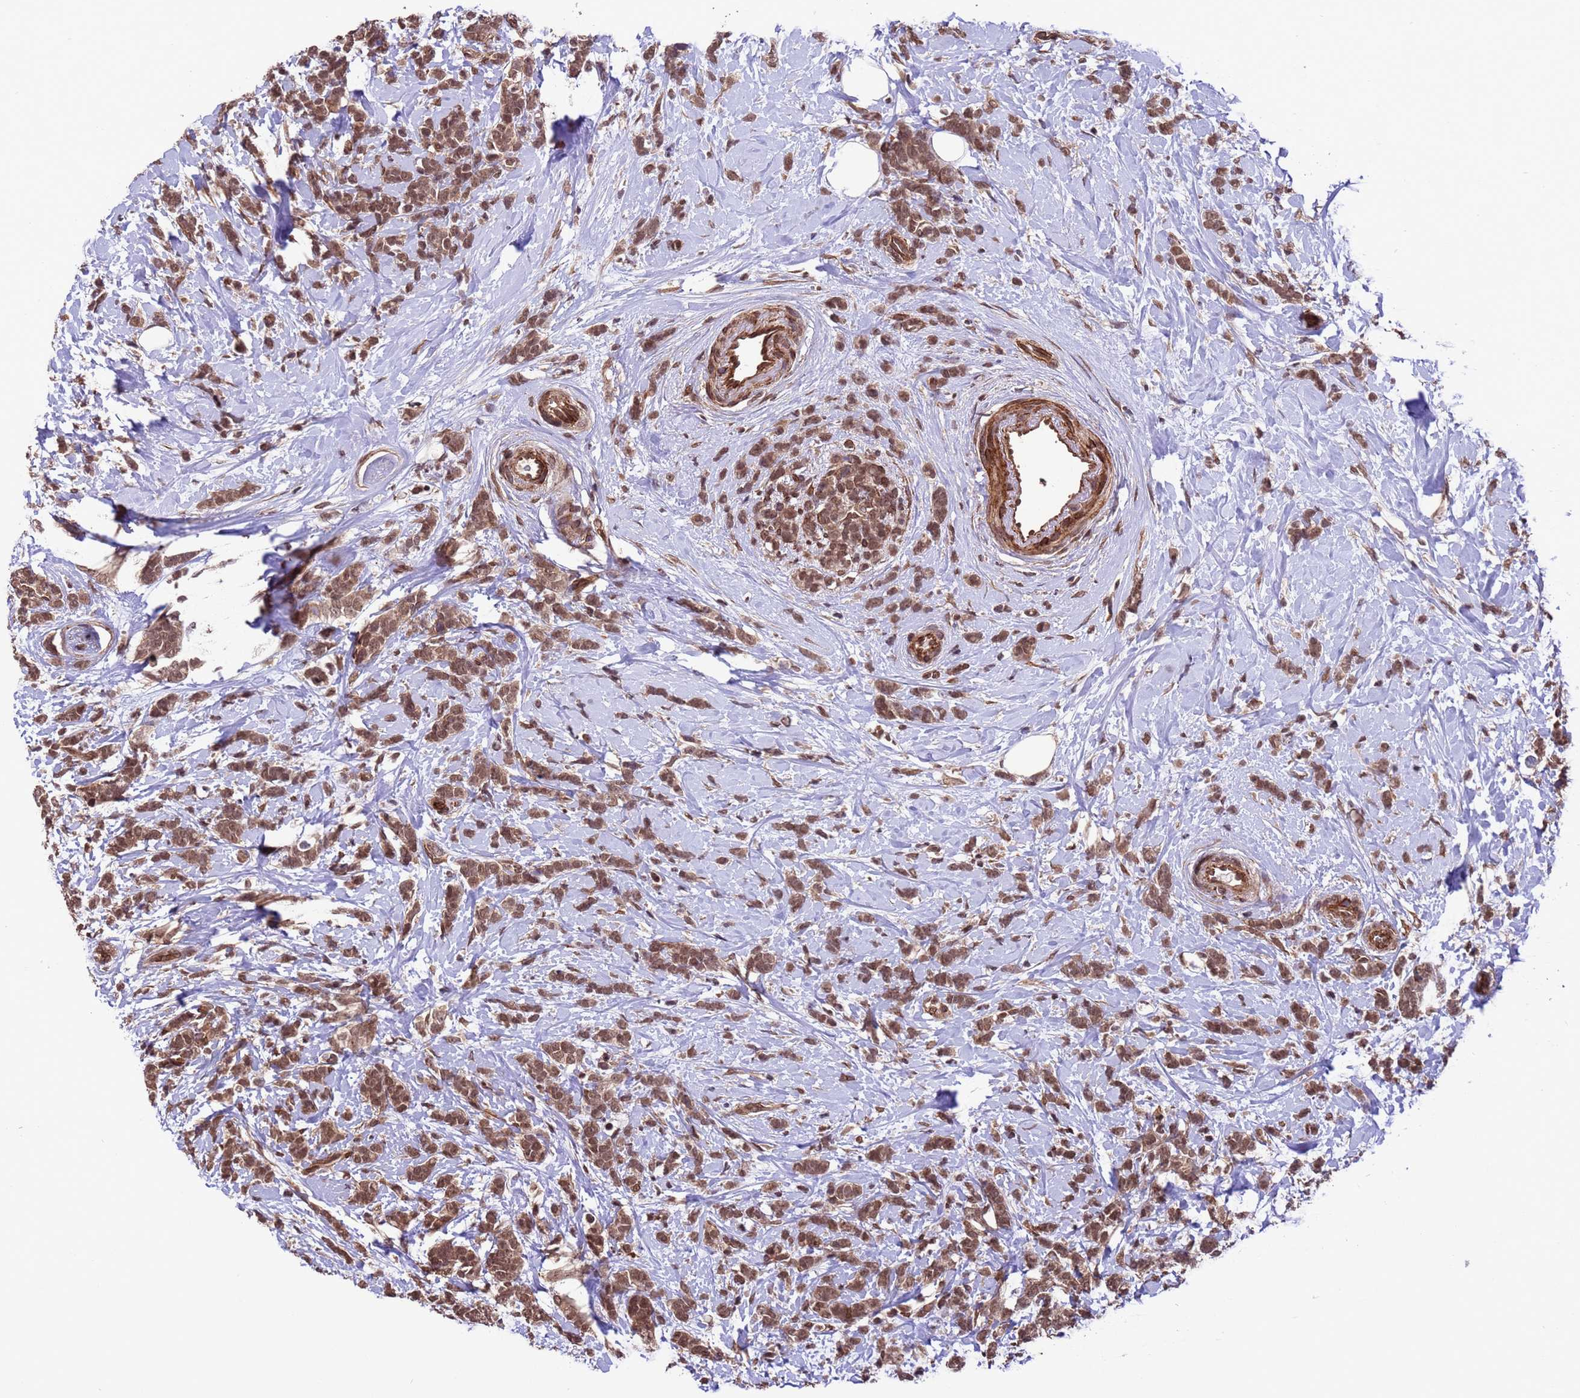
{"staining": {"intensity": "moderate", "quantity": ">75%", "location": "cytoplasmic/membranous,nuclear"}, "tissue": "breast cancer", "cell_type": "Tumor cells", "image_type": "cancer", "snomed": [{"axis": "morphology", "description": "Lobular carcinoma"}, {"axis": "topography", "description": "Breast"}], "caption": "Human breast lobular carcinoma stained with a protein marker exhibits moderate staining in tumor cells.", "gene": "VSTM4", "patient": {"sex": "female", "age": 58}}